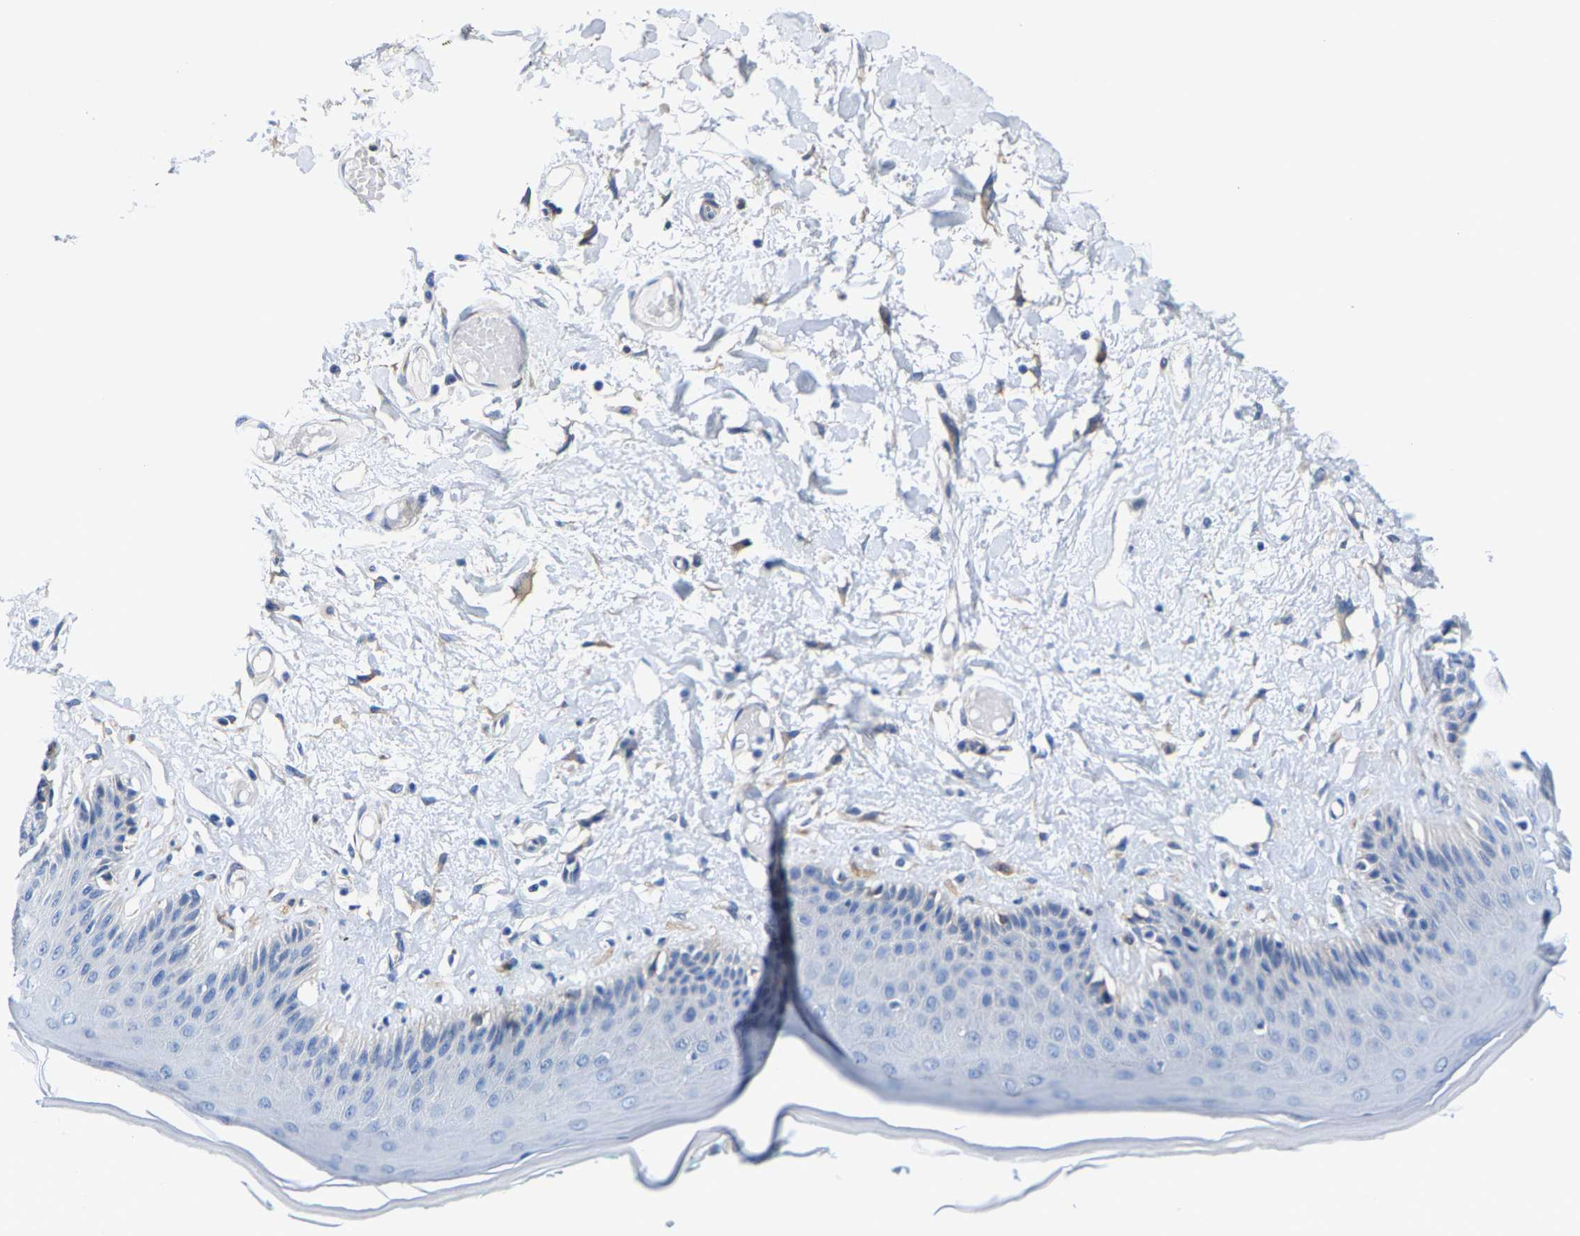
{"staining": {"intensity": "weak", "quantity": "<25%", "location": "cytoplasmic/membranous"}, "tissue": "skin", "cell_type": "Epidermal cells", "image_type": "normal", "snomed": [{"axis": "morphology", "description": "Normal tissue, NOS"}, {"axis": "topography", "description": "Vulva"}], "caption": "Histopathology image shows no significant protein expression in epidermal cells of benign skin. The staining is performed using DAB brown chromogen with nuclei counter-stained in using hematoxylin.", "gene": "DSCAM", "patient": {"sex": "female", "age": 73}}